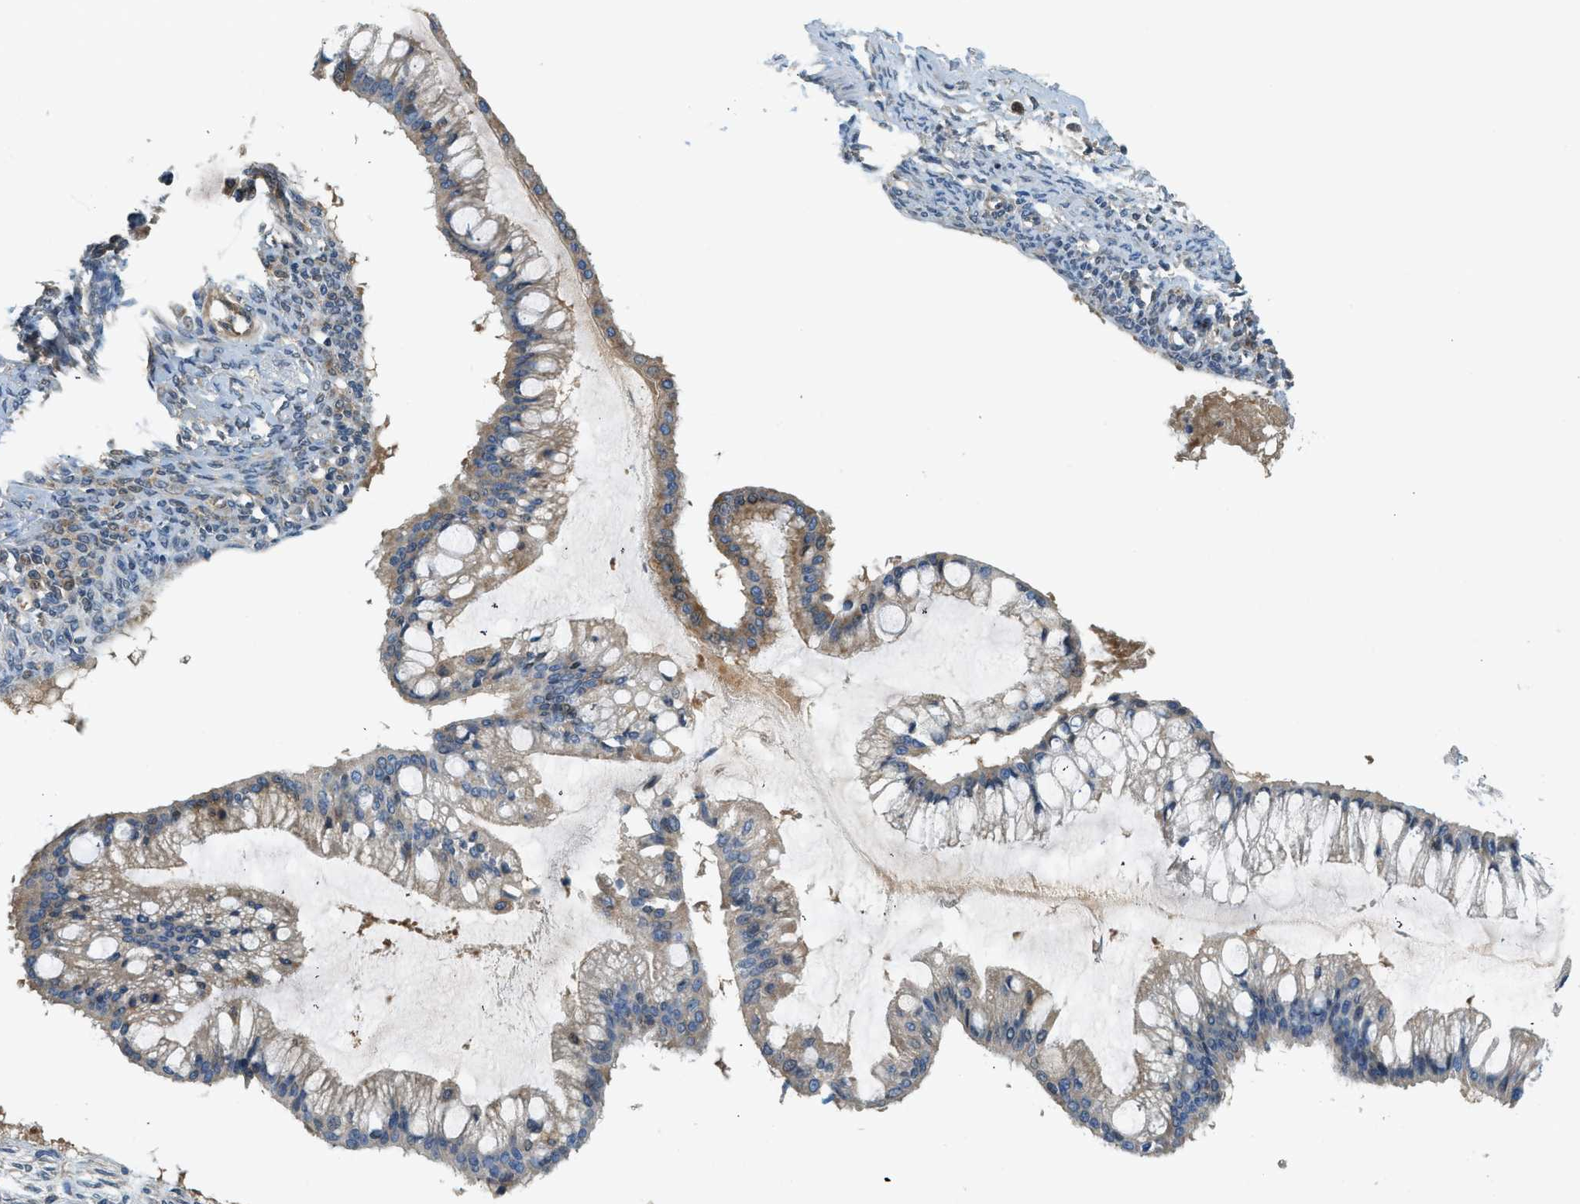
{"staining": {"intensity": "weak", "quantity": "25%-75%", "location": "cytoplasmic/membranous"}, "tissue": "ovarian cancer", "cell_type": "Tumor cells", "image_type": "cancer", "snomed": [{"axis": "morphology", "description": "Cystadenocarcinoma, mucinous, NOS"}, {"axis": "topography", "description": "Ovary"}], "caption": "A photomicrograph showing weak cytoplasmic/membranous staining in approximately 25%-75% of tumor cells in mucinous cystadenocarcinoma (ovarian), as visualized by brown immunohistochemical staining.", "gene": "KCNK1", "patient": {"sex": "female", "age": 73}}